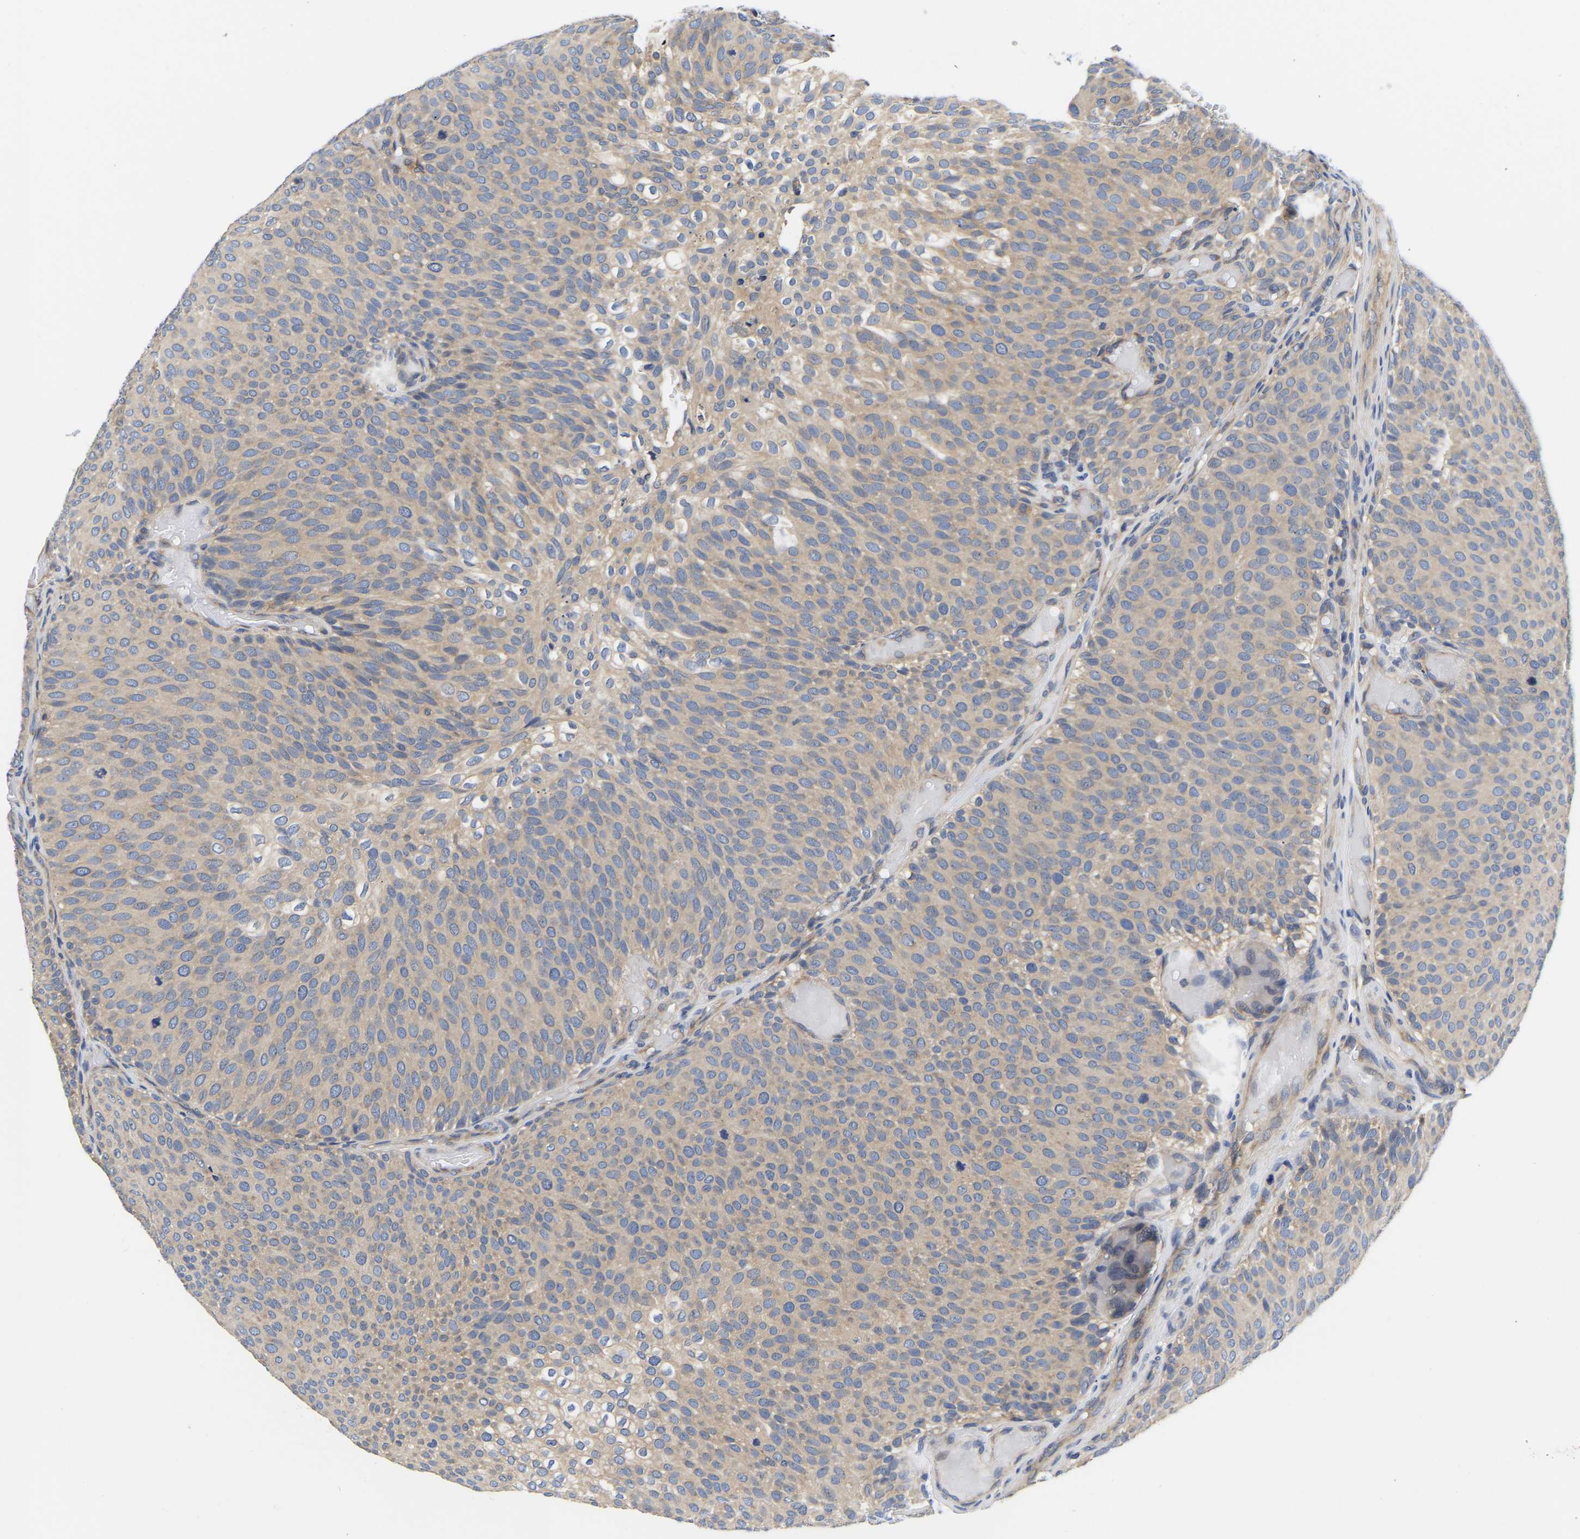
{"staining": {"intensity": "weak", "quantity": ">75%", "location": "cytoplasmic/membranous"}, "tissue": "urothelial cancer", "cell_type": "Tumor cells", "image_type": "cancer", "snomed": [{"axis": "morphology", "description": "Urothelial carcinoma, Low grade"}, {"axis": "topography", "description": "Urinary bladder"}], "caption": "About >75% of tumor cells in low-grade urothelial carcinoma demonstrate weak cytoplasmic/membranous protein positivity as visualized by brown immunohistochemical staining.", "gene": "CCDC6", "patient": {"sex": "male", "age": 78}}